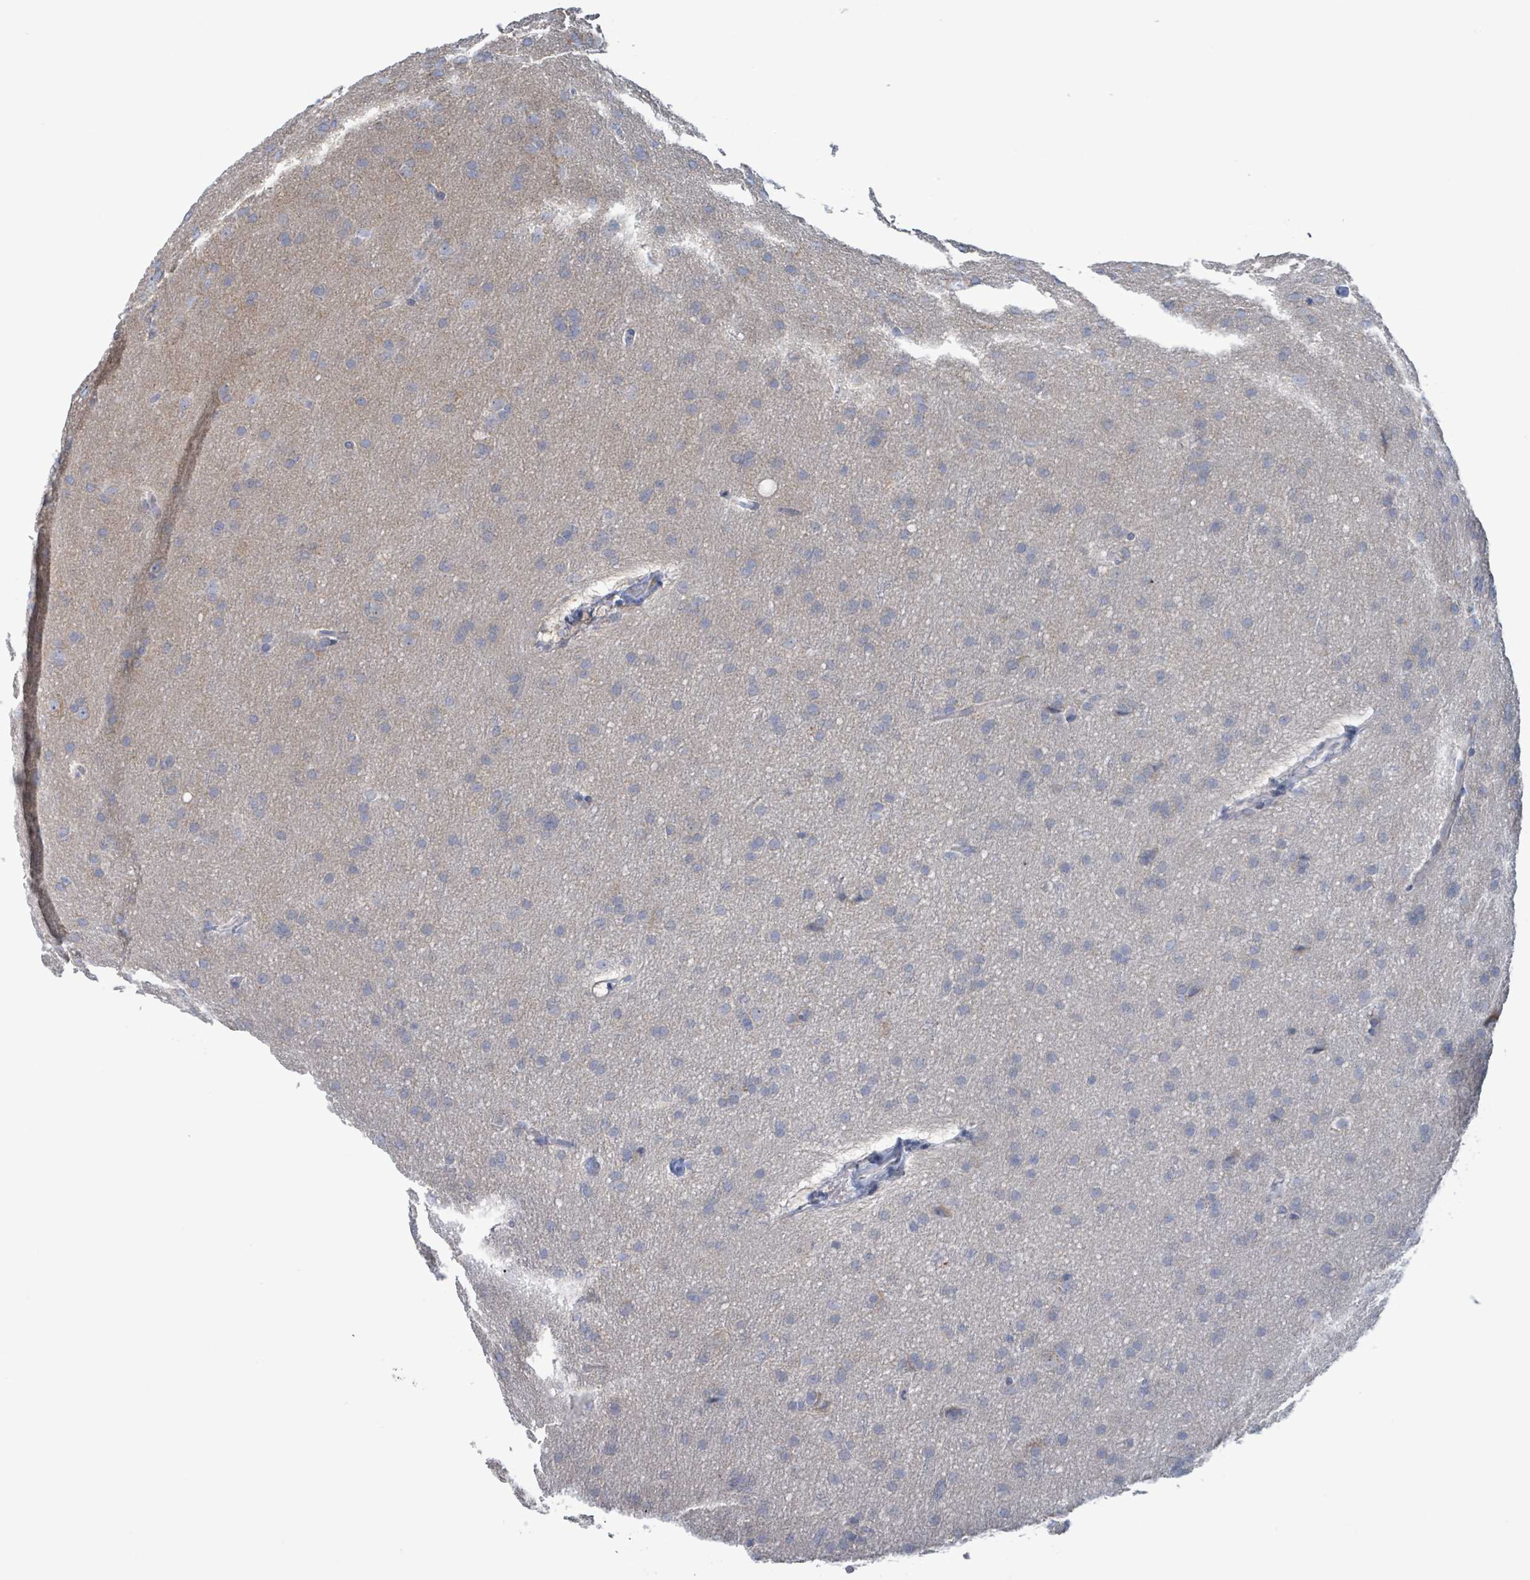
{"staining": {"intensity": "negative", "quantity": "none", "location": "none"}, "tissue": "glioma", "cell_type": "Tumor cells", "image_type": "cancer", "snomed": [{"axis": "morphology", "description": "Glioma, malignant, Low grade"}, {"axis": "topography", "description": "Brain"}], "caption": "The photomicrograph shows no staining of tumor cells in glioma.", "gene": "AKR1C4", "patient": {"sex": "female", "age": 32}}